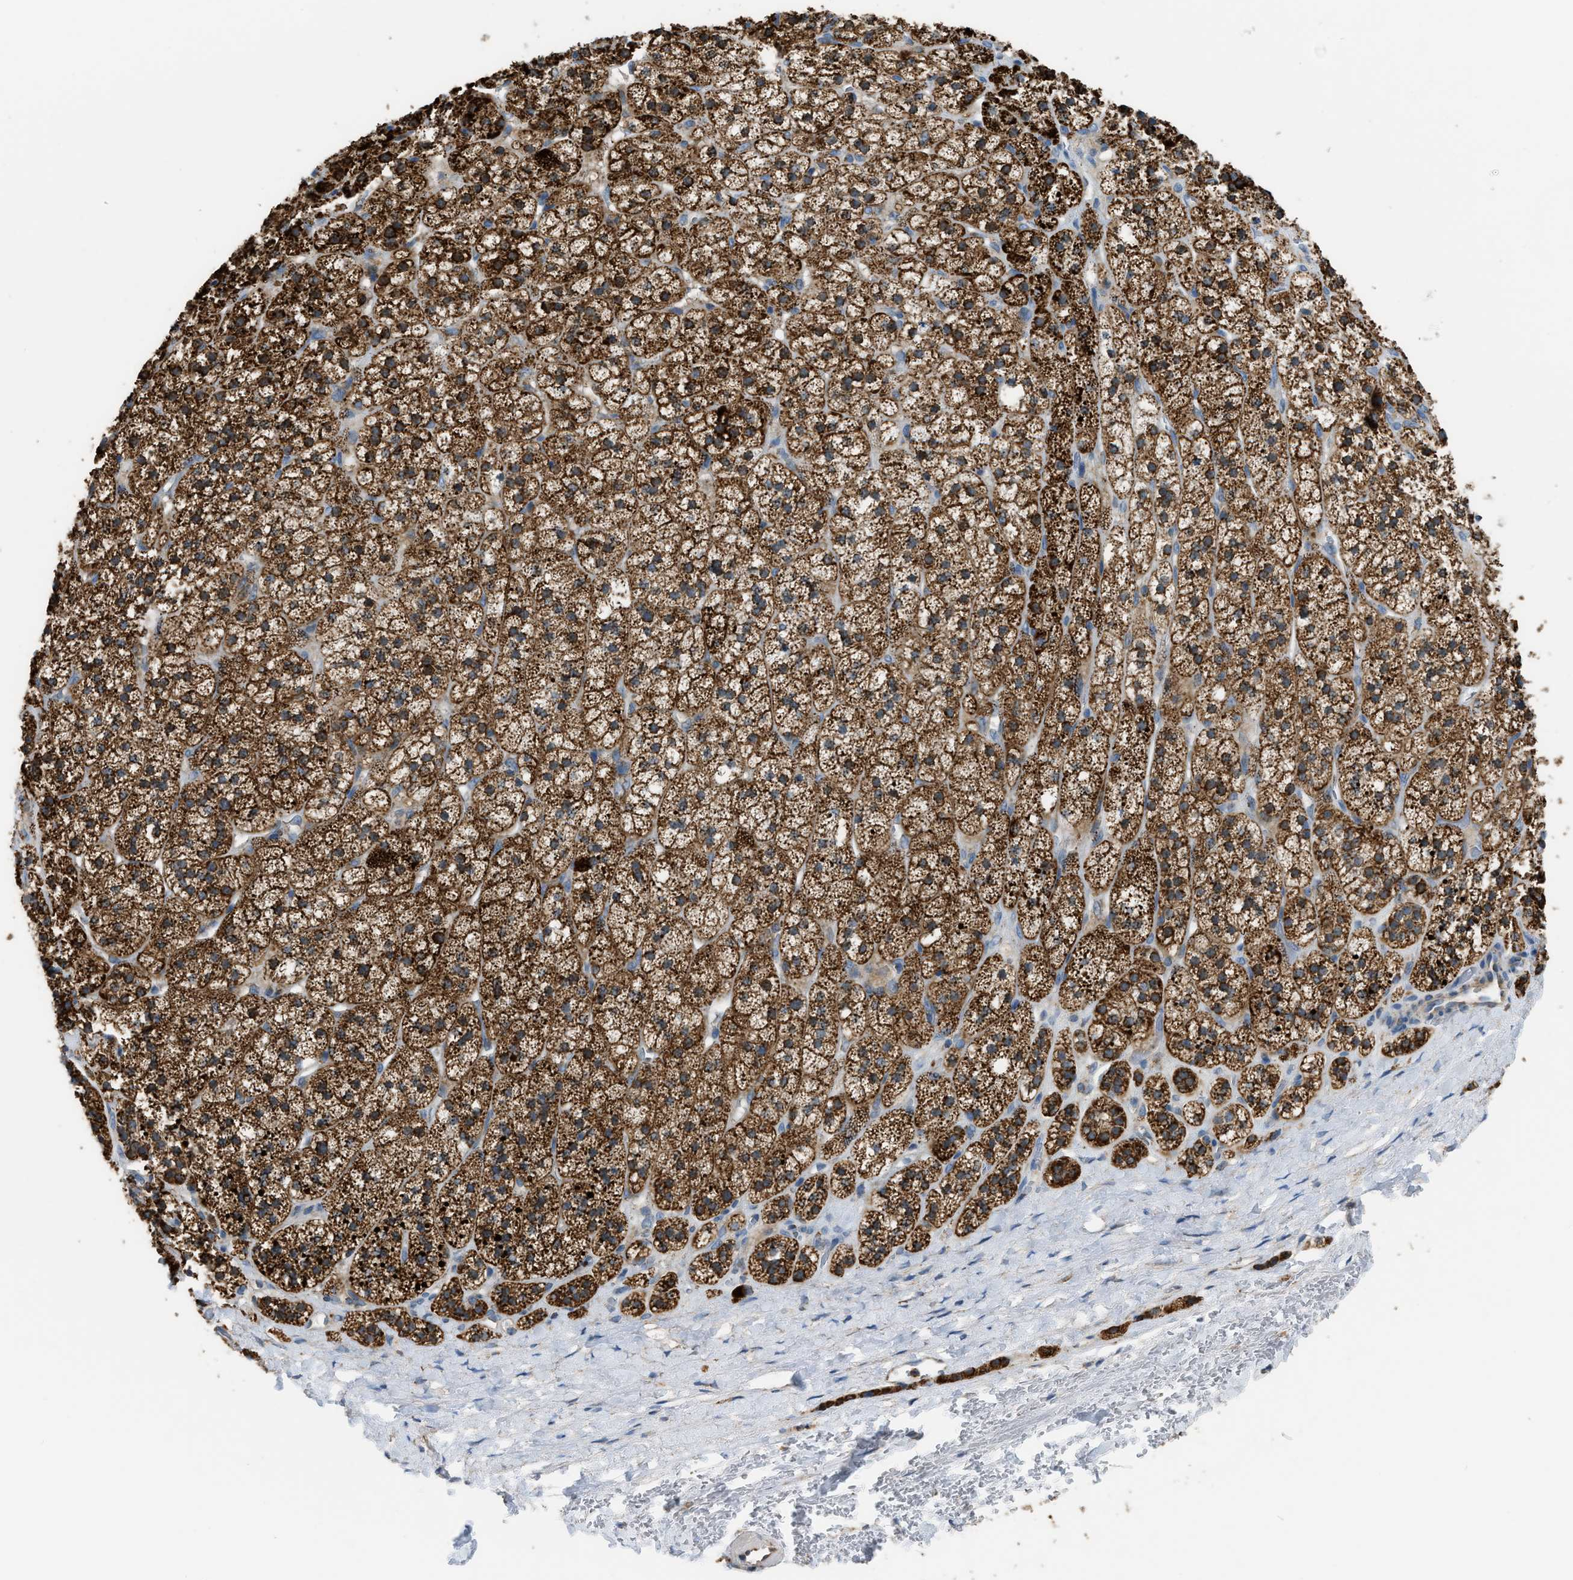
{"staining": {"intensity": "strong", "quantity": ">75%", "location": "cytoplasmic/membranous"}, "tissue": "adrenal gland", "cell_type": "Glandular cells", "image_type": "normal", "snomed": [{"axis": "morphology", "description": "Normal tissue, NOS"}, {"axis": "topography", "description": "Adrenal gland"}], "caption": "A high amount of strong cytoplasmic/membranous expression is seen in approximately >75% of glandular cells in benign adrenal gland.", "gene": "ETFB", "patient": {"sex": "male", "age": 56}}